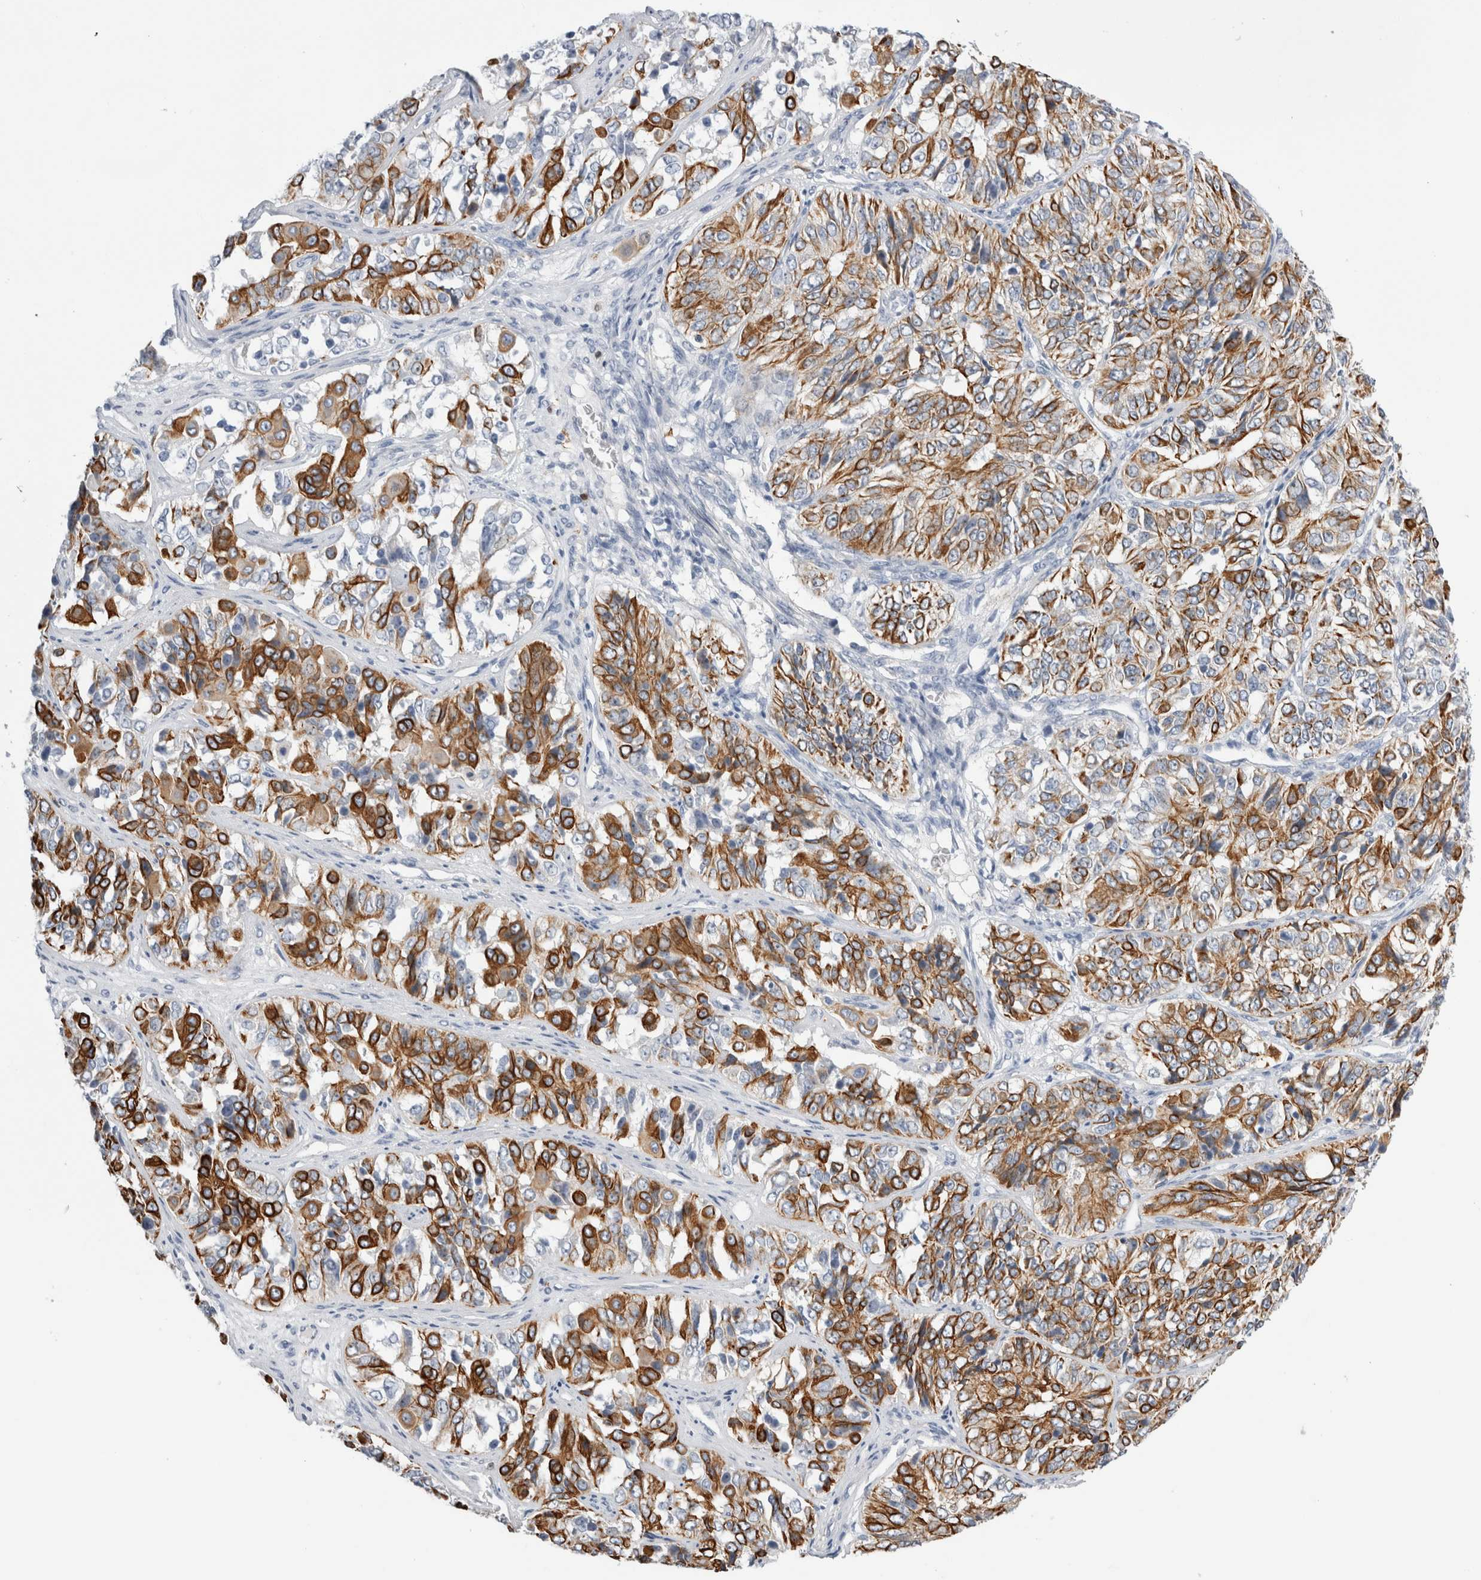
{"staining": {"intensity": "moderate", "quantity": ">75%", "location": "cytoplasmic/membranous"}, "tissue": "ovarian cancer", "cell_type": "Tumor cells", "image_type": "cancer", "snomed": [{"axis": "morphology", "description": "Carcinoma, endometroid"}, {"axis": "topography", "description": "Ovary"}], "caption": "Human ovarian endometroid carcinoma stained with a protein marker exhibits moderate staining in tumor cells.", "gene": "SLC20A2", "patient": {"sex": "female", "age": 51}}